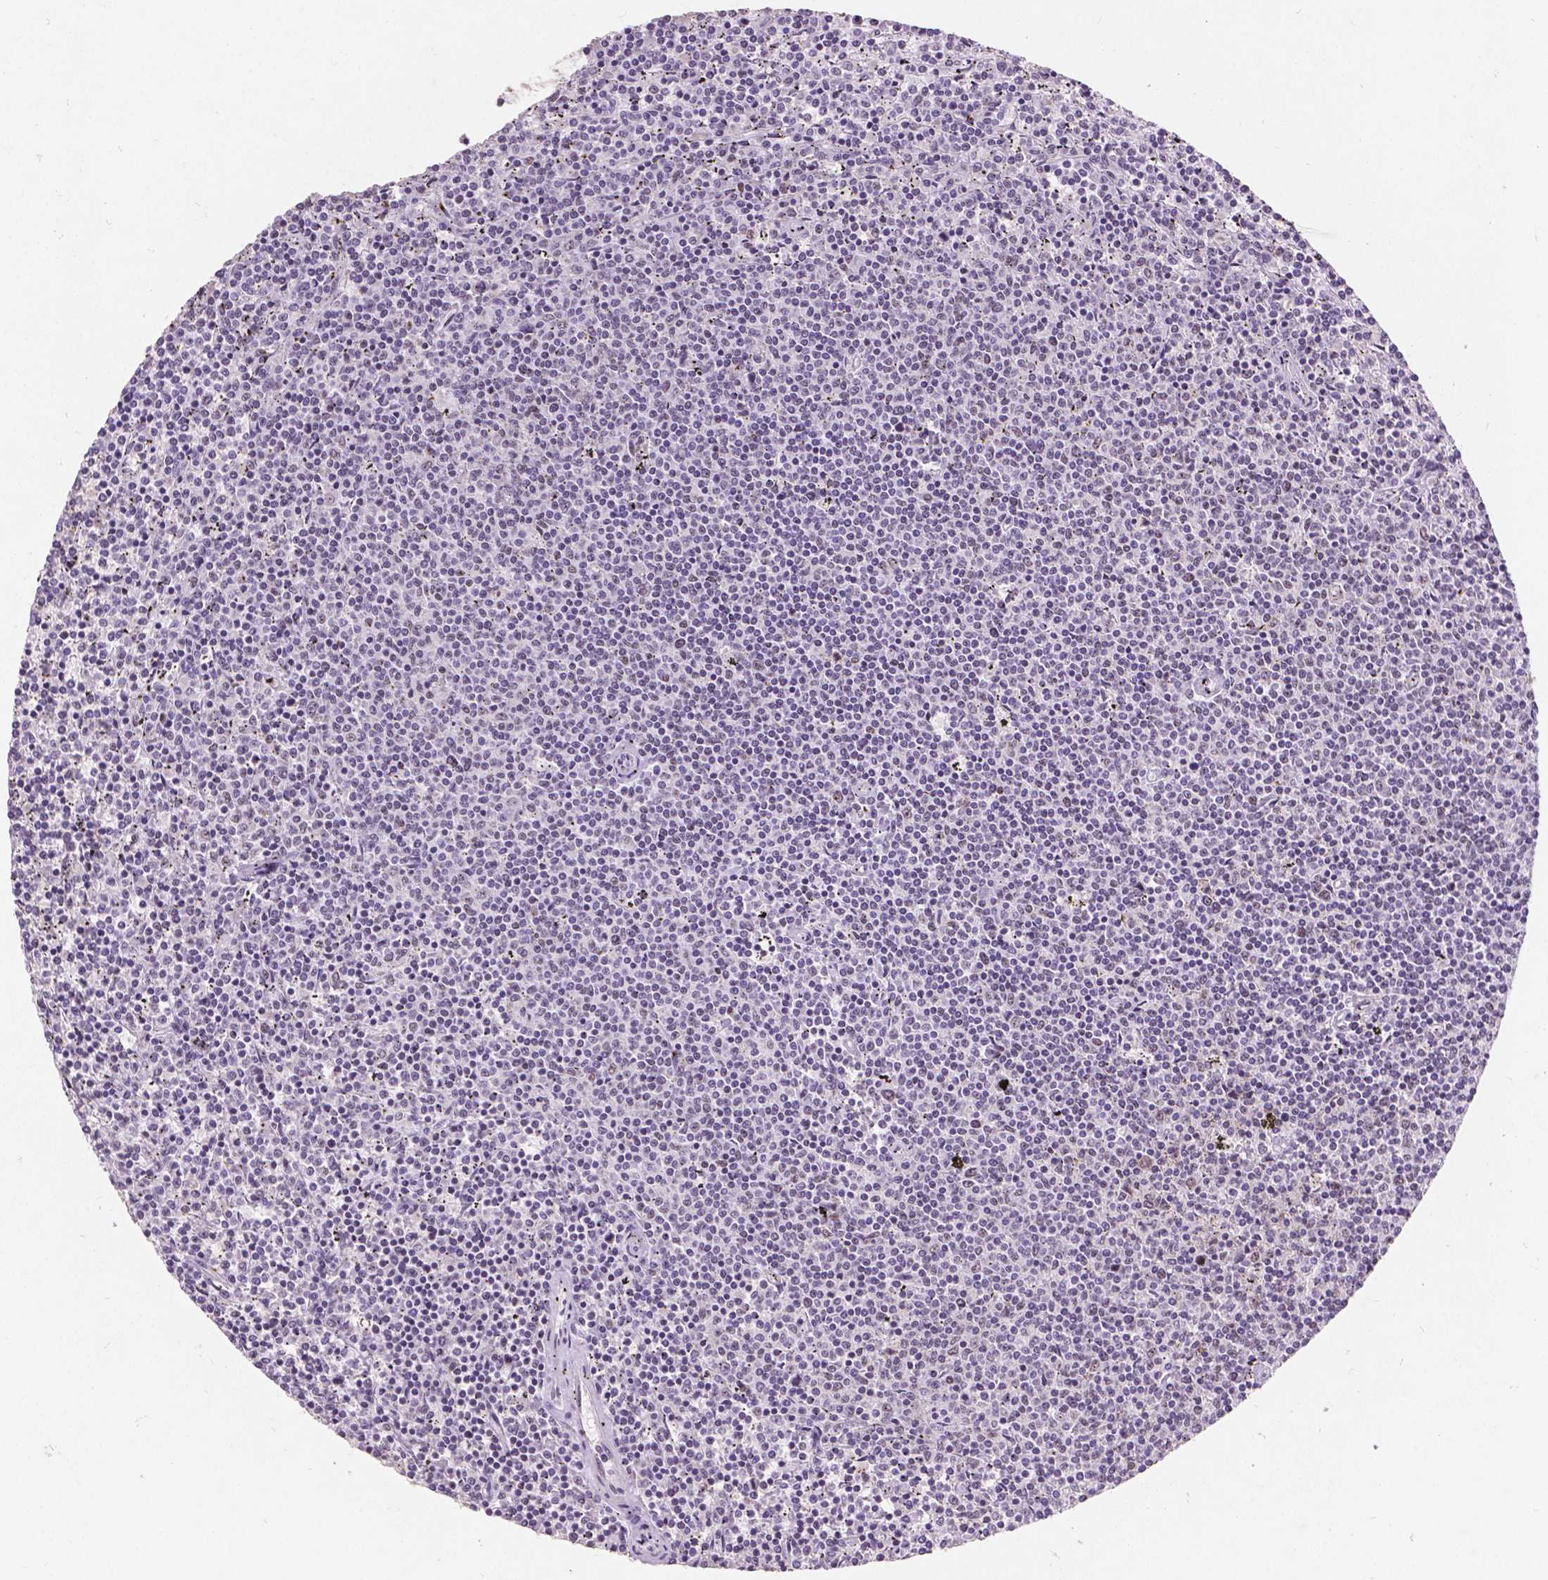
{"staining": {"intensity": "negative", "quantity": "none", "location": "none"}, "tissue": "lymphoma", "cell_type": "Tumor cells", "image_type": "cancer", "snomed": [{"axis": "morphology", "description": "Malignant lymphoma, non-Hodgkin's type, Low grade"}, {"axis": "topography", "description": "Spleen"}], "caption": "The micrograph reveals no staining of tumor cells in lymphoma.", "gene": "COIL", "patient": {"sex": "female", "age": 50}}